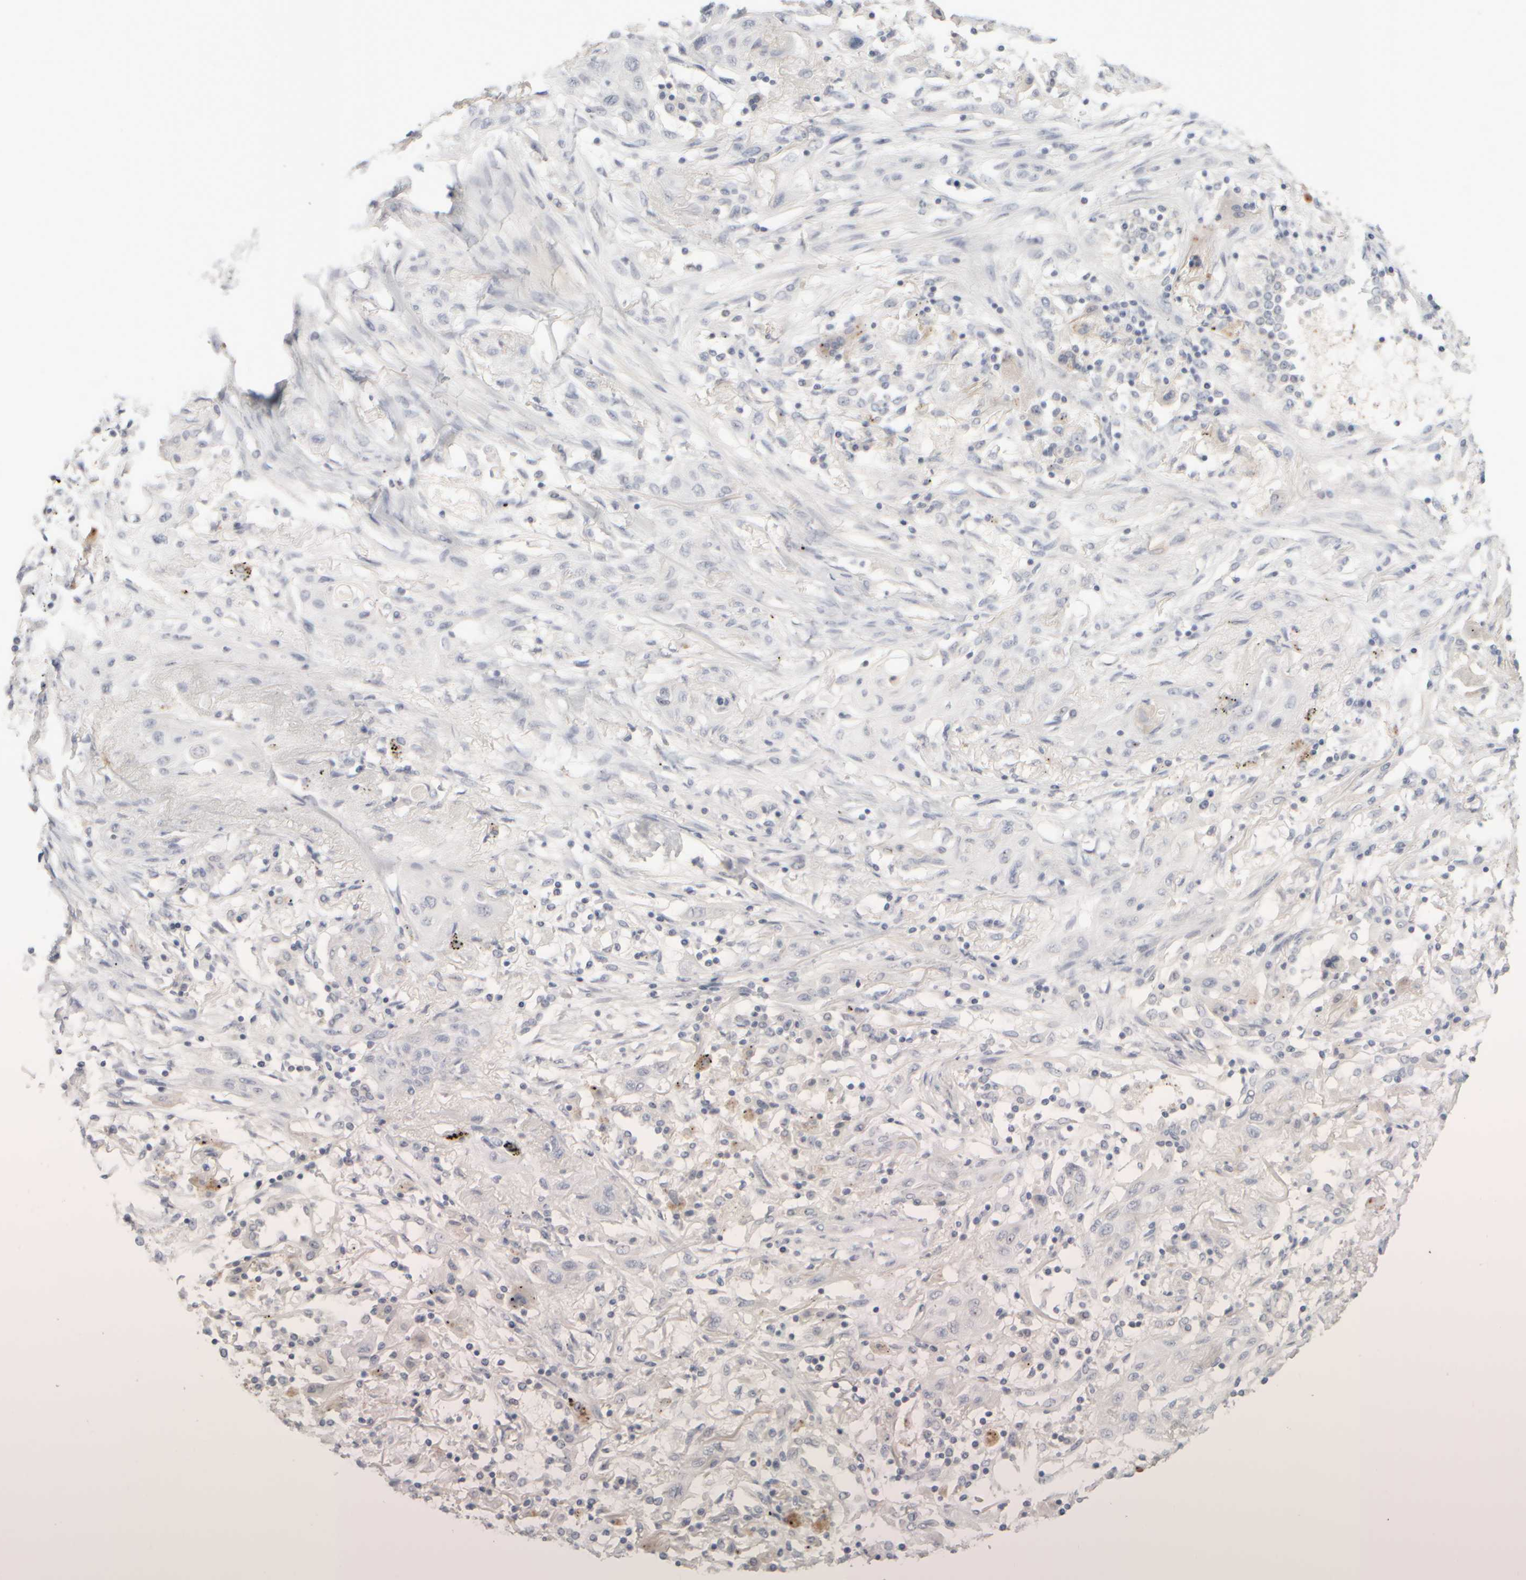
{"staining": {"intensity": "strong", "quantity": "<25%", "location": "nuclear"}, "tissue": "lung cancer", "cell_type": "Tumor cells", "image_type": "cancer", "snomed": [{"axis": "morphology", "description": "Squamous cell carcinoma, NOS"}, {"axis": "topography", "description": "Lung"}], "caption": "A photomicrograph of human lung squamous cell carcinoma stained for a protein exhibits strong nuclear brown staining in tumor cells.", "gene": "DCXR", "patient": {"sex": "female", "age": 47}}